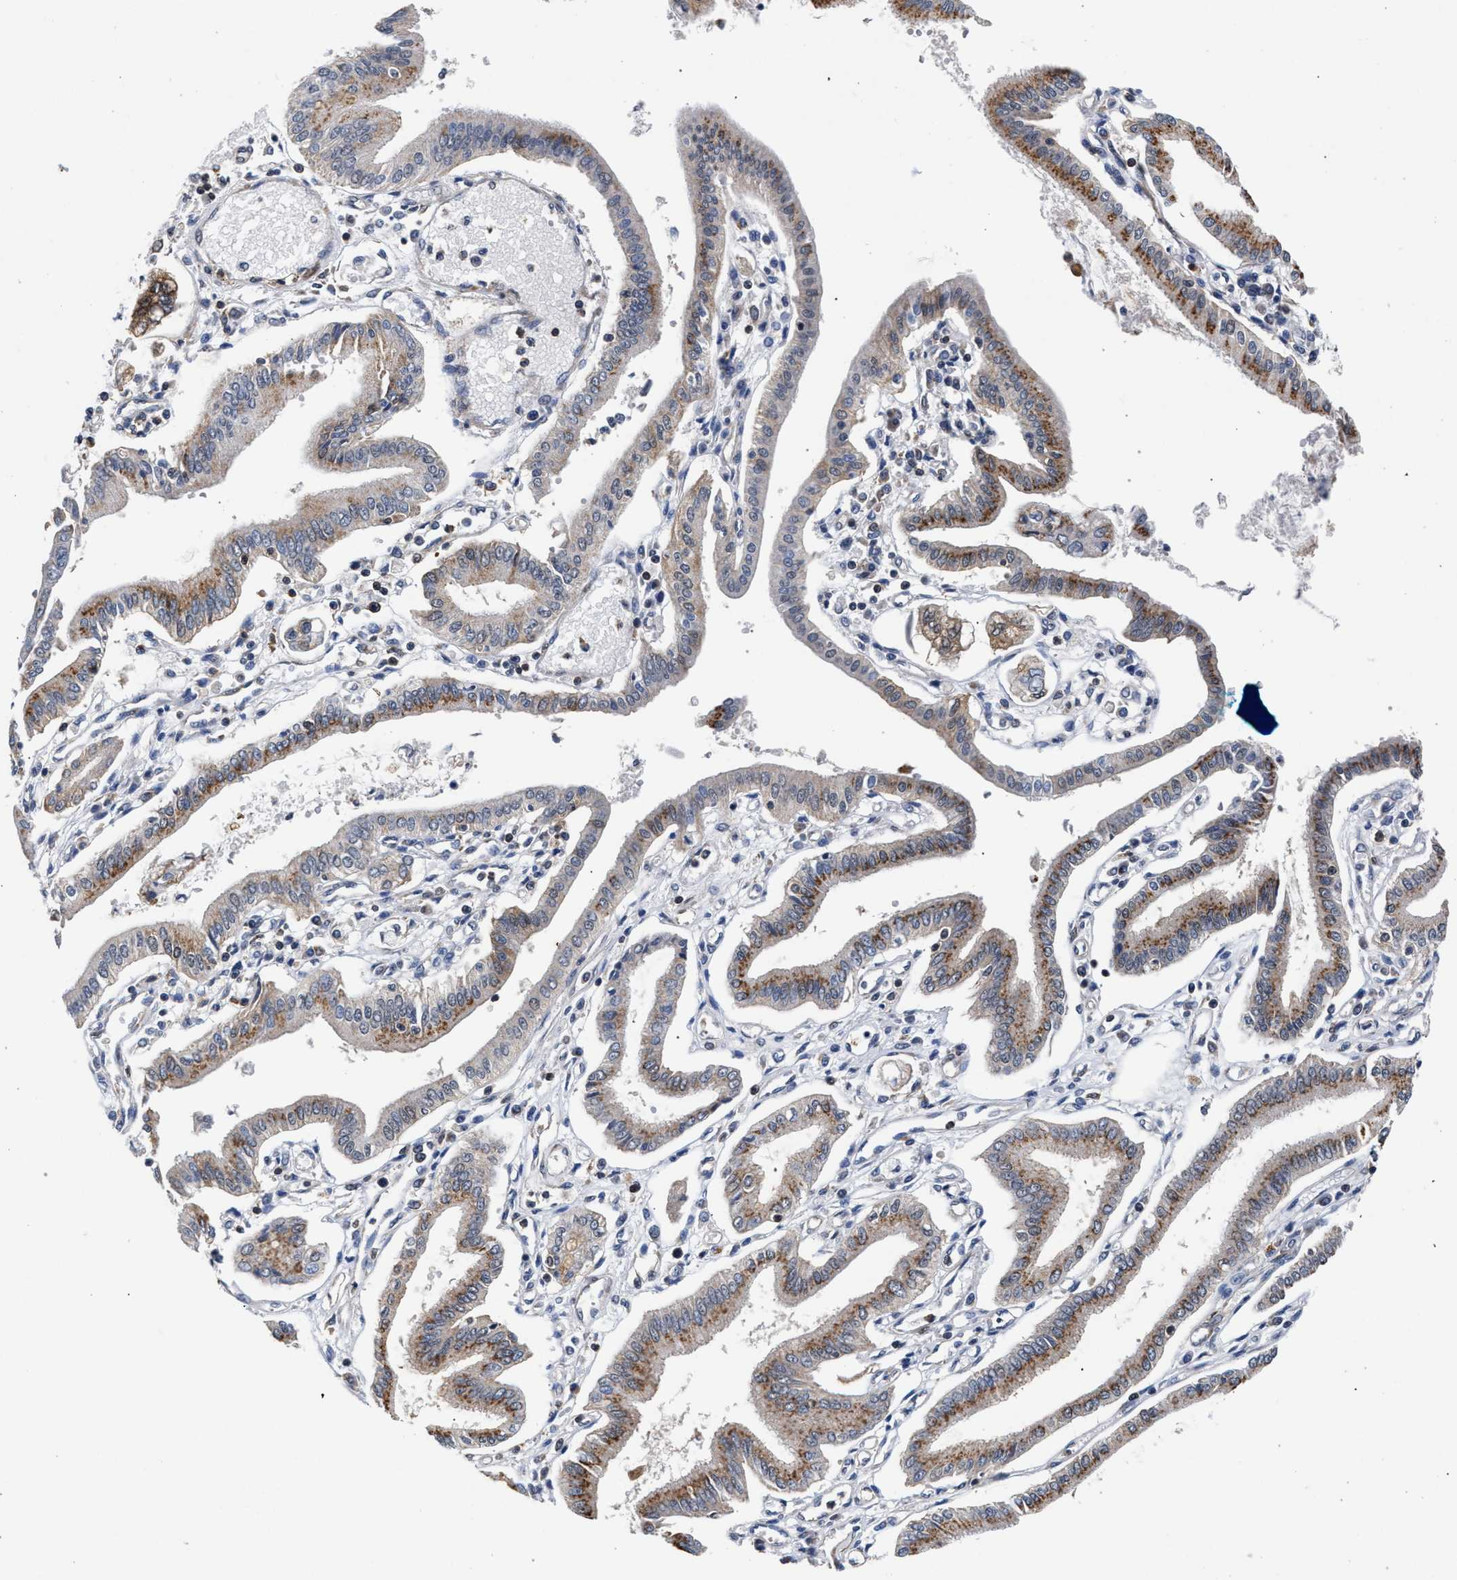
{"staining": {"intensity": "moderate", "quantity": ">75%", "location": "cytoplasmic/membranous"}, "tissue": "pancreatic cancer", "cell_type": "Tumor cells", "image_type": "cancer", "snomed": [{"axis": "morphology", "description": "Adenocarcinoma, NOS"}, {"axis": "topography", "description": "Pancreas"}], "caption": "This is an image of immunohistochemistry staining of pancreatic cancer (adenocarcinoma), which shows moderate staining in the cytoplasmic/membranous of tumor cells.", "gene": "LASP1", "patient": {"sex": "male", "age": 56}}